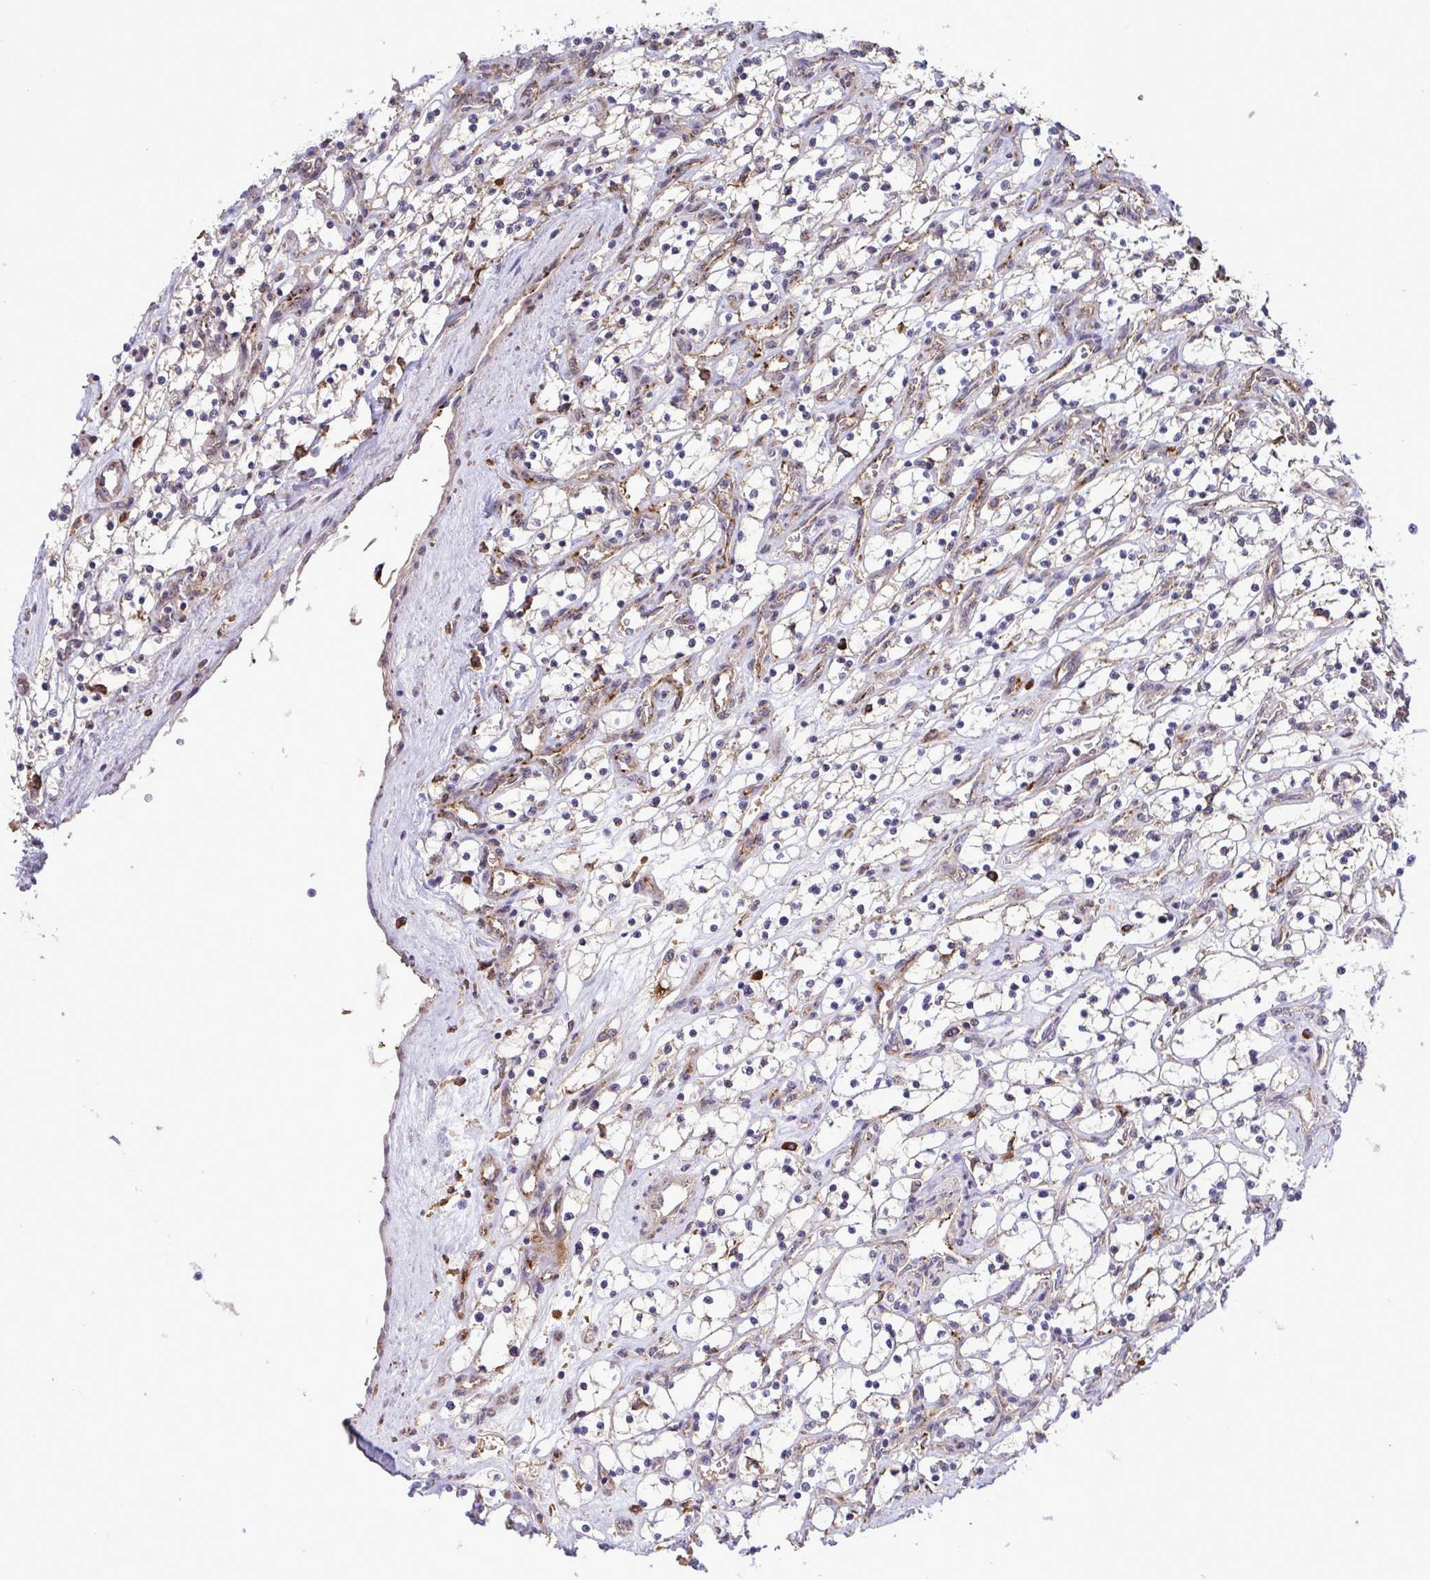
{"staining": {"intensity": "weak", "quantity": "<25%", "location": "cytoplasmic/membranous"}, "tissue": "renal cancer", "cell_type": "Tumor cells", "image_type": "cancer", "snomed": [{"axis": "morphology", "description": "Adenocarcinoma, NOS"}, {"axis": "topography", "description": "Kidney"}], "caption": "The immunohistochemistry (IHC) photomicrograph has no significant expression in tumor cells of adenocarcinoma (renal) tissue.", "gene": "CD101", "patient": {"sex": "female", "age": 69}}